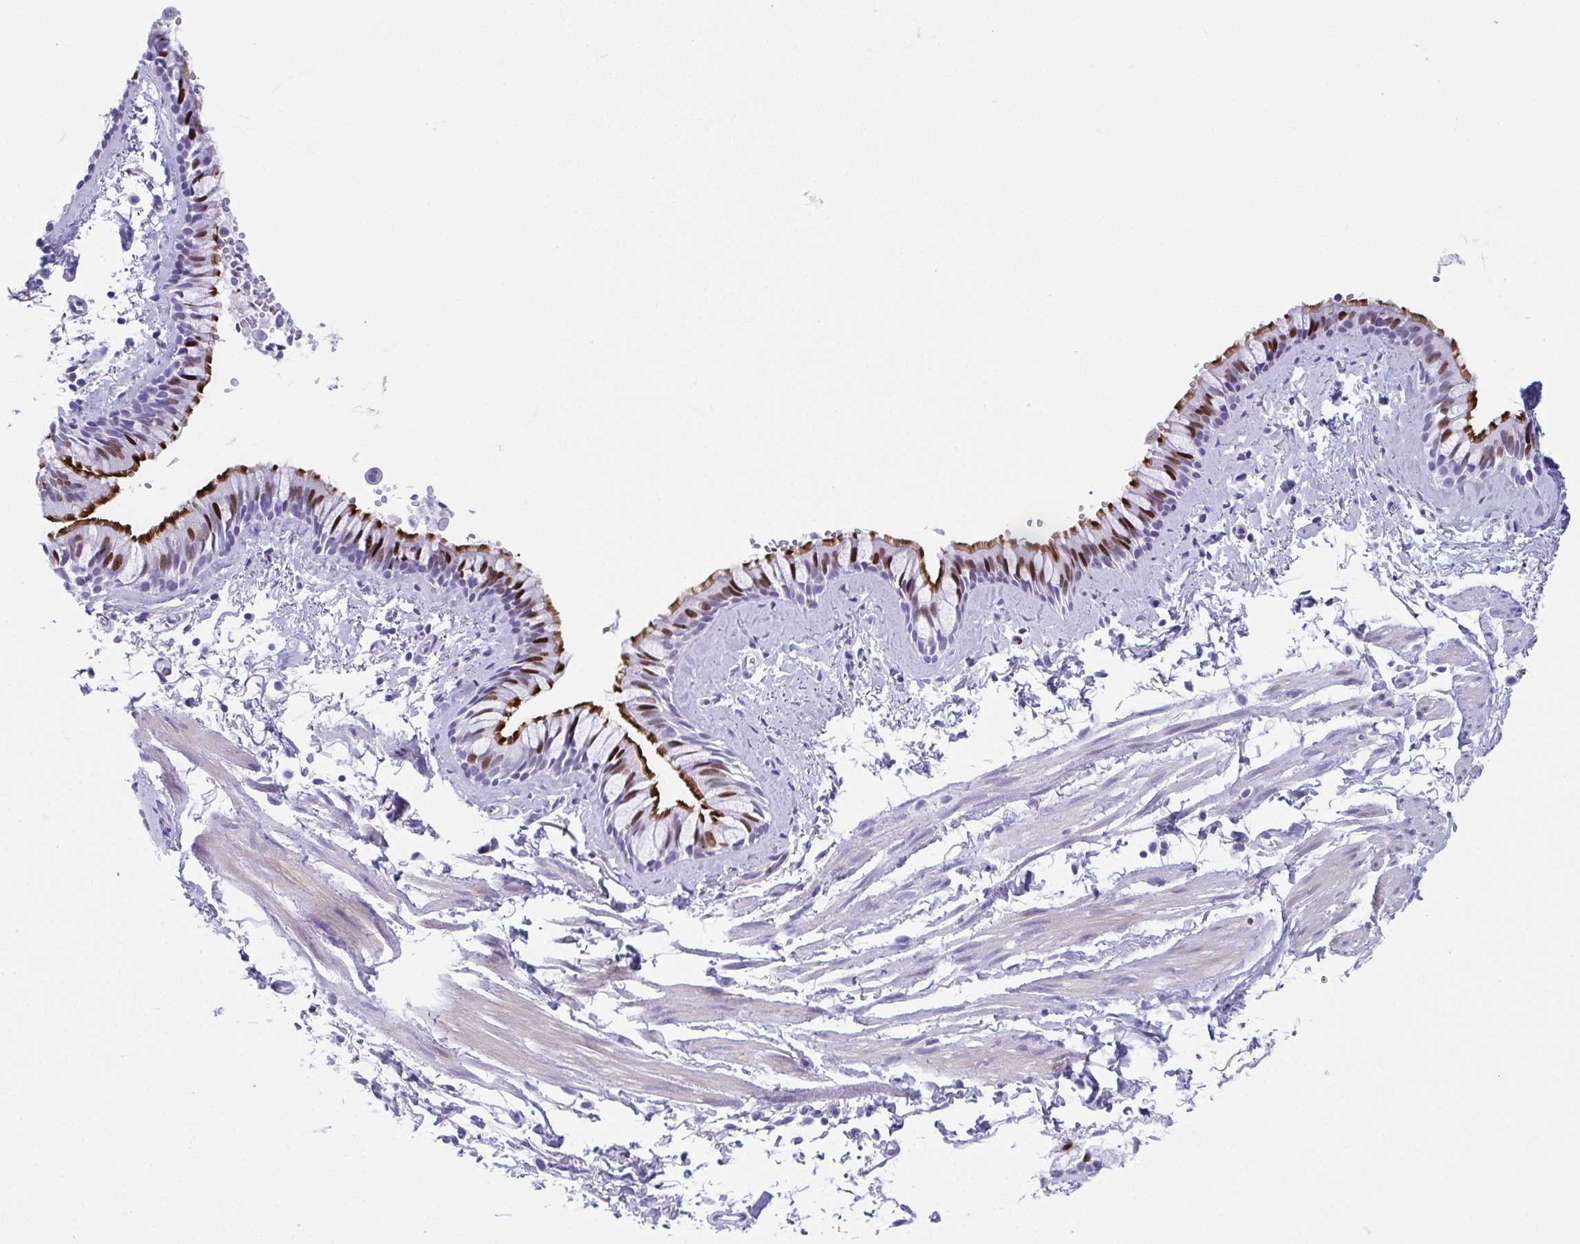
{"staining": {"intensity": "strong", "quantity": ">75%", "location": "cytoplasmic/membranous,nuclear"}, "tissue": "bronchus", "cell_type": "Respiratory epithelial cells", "image_type": "normal", "snomed": [{"axis": "morphology", "description": "Normal tissue, NOS"}, {"axis": "topography", "description": "Bronchus"}], "caption": "Bronchus stained for a protein (brown) reveals strong cytoplasmic/membranous,nuclear positive positivity in approximately >75% of respiratory epithelial cells.", "gene": "TCEAL3", "patient": {"sex": "female", "age": 59}}